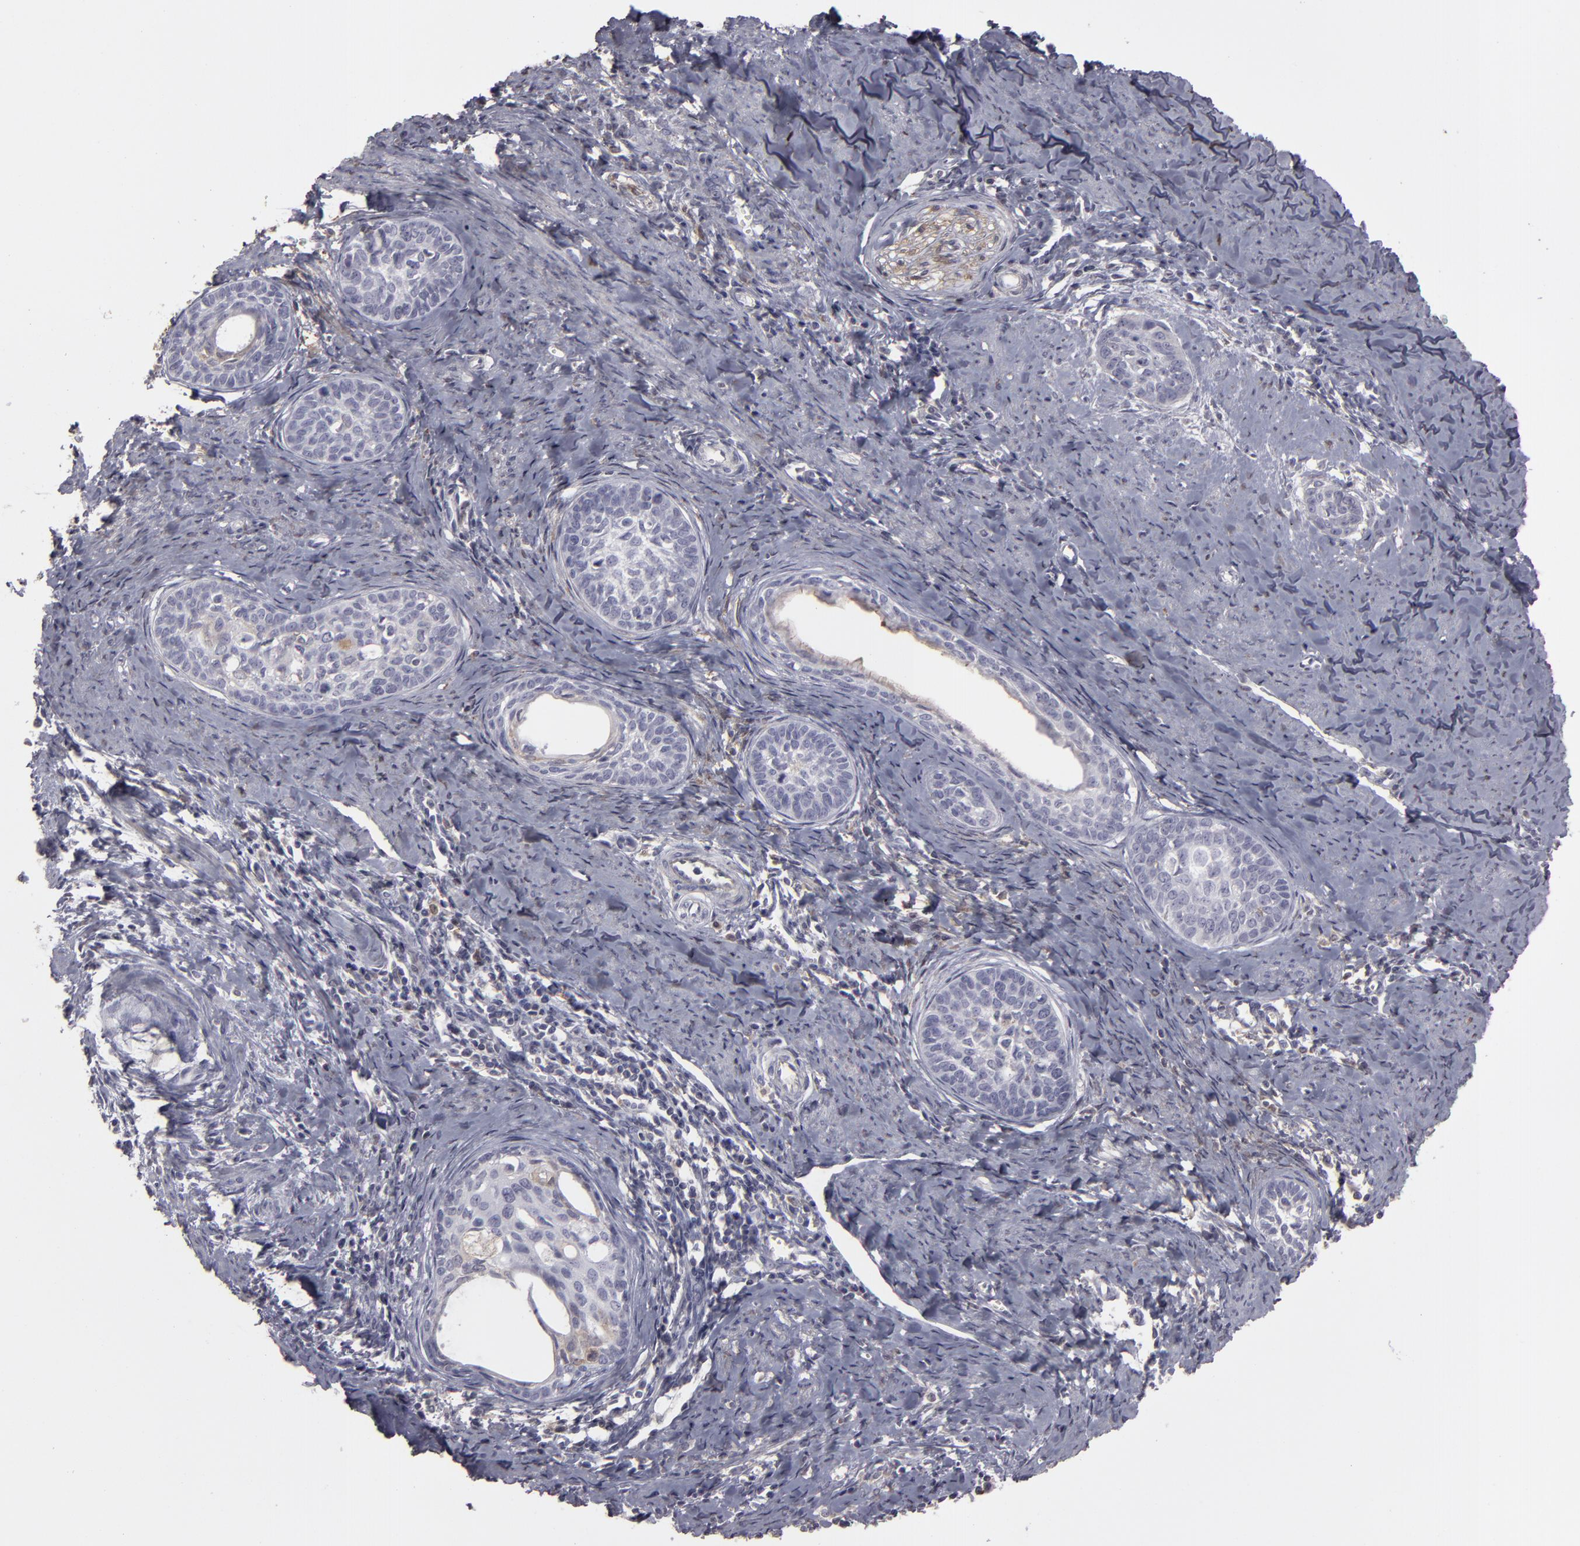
{"staining": {"intensity": "negative", "quantity": "none", "location": "none"}, "tissue": "cervical cancer", "cell_type": "Tumor cells", "image_type": "cancer", "snomed": [{"axis": "morphology", "description": "Squamous cell carcinoma, NOS"}, {"axis": "topography", "description": "Cervix"}], "caption": "A high-resolution photomicrograph shows immunohistochemistry staining of cervical cancer (squamous cell carcinoma), which reveals no significant staining in tumor cells. (DAB (3,3'-diaminobenzidine) IHC with hematoxylin counter stain).", "gene": "SEMA3G", "patient": {"sex": "female", "age": 33}}